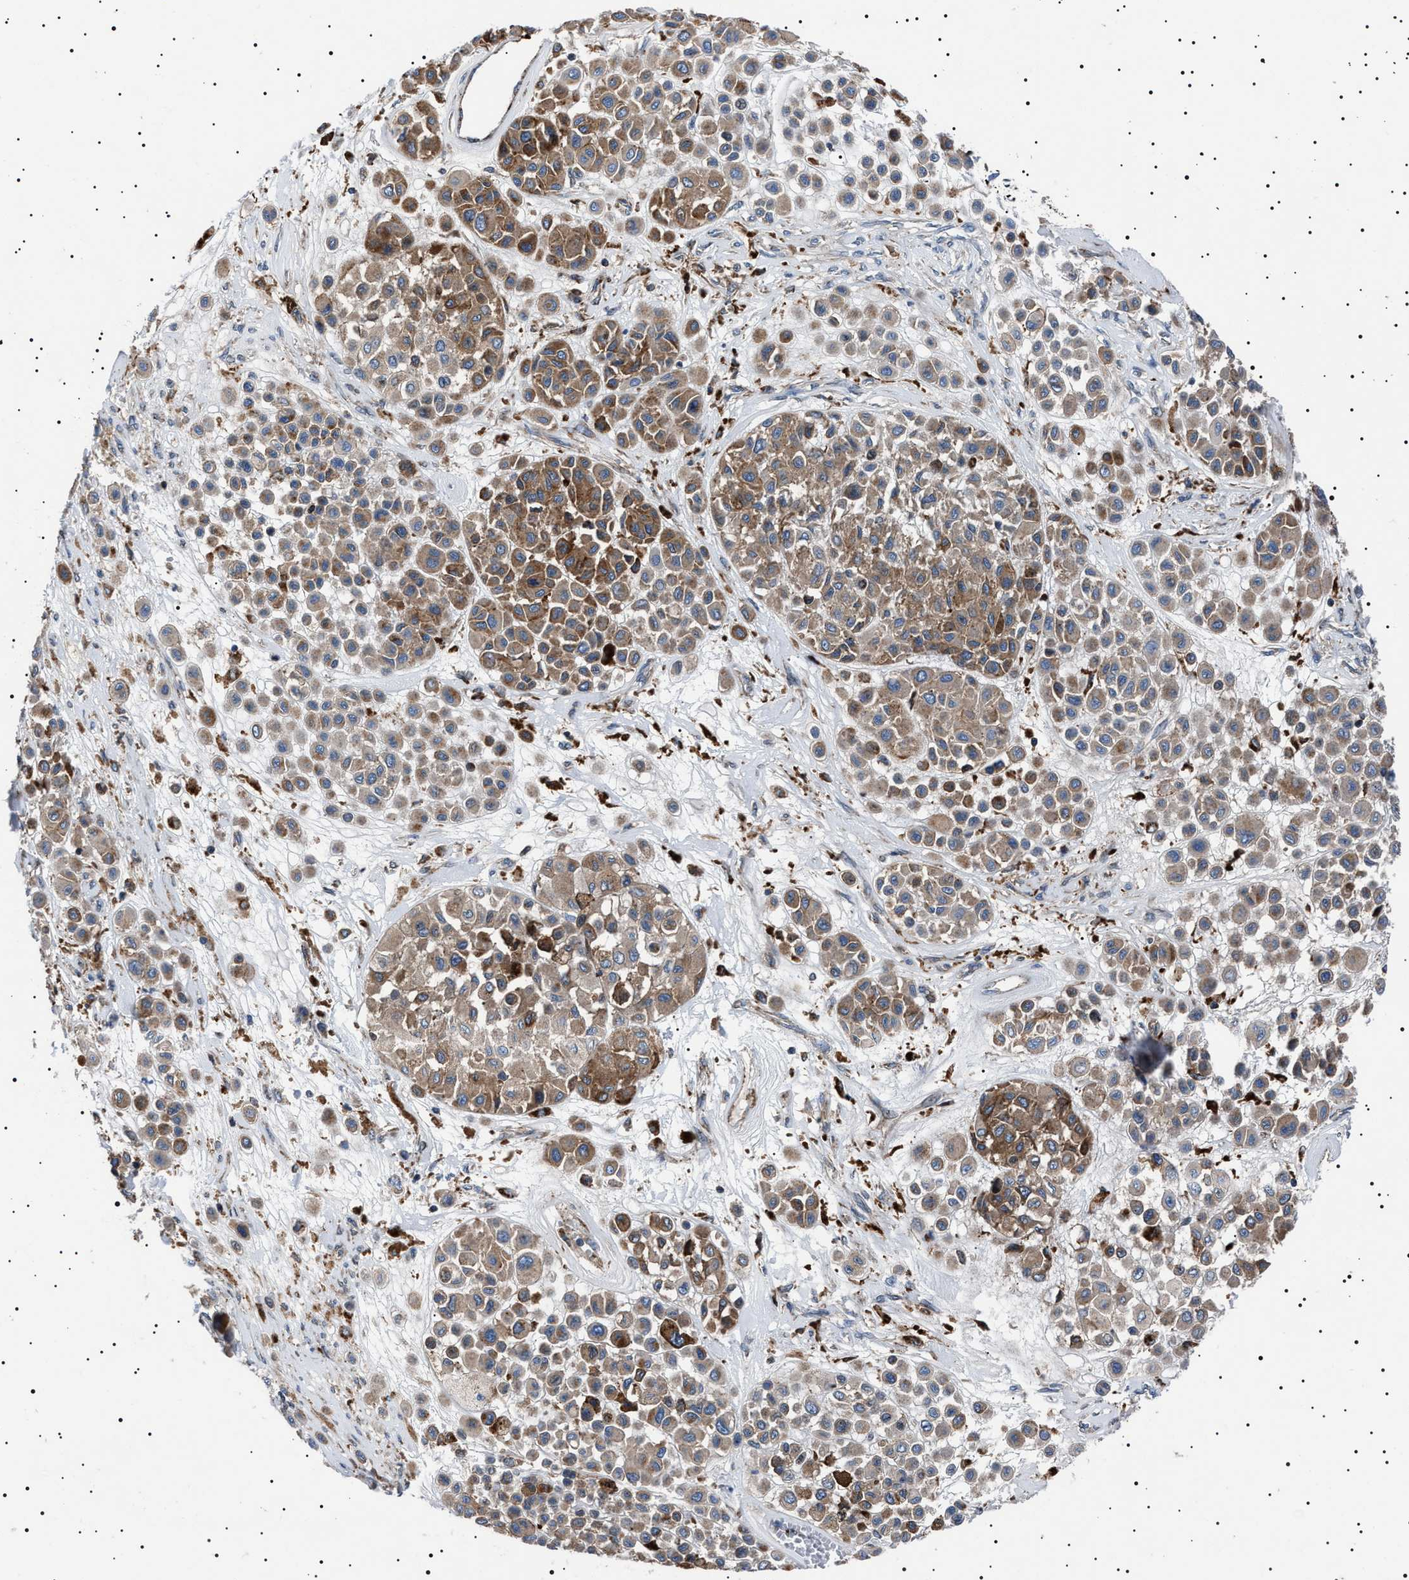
{"staining": {"intensity": "moderate", "quantity": ">75%", "location": "cytoplasmic/membranous"}, "tissue": "melanoma", "cell_type": "Tumor cells", "image_type": "cancer", "snomed": [{"axis": "morphology", "description": "Malignant melanoma, Metastatic site"}, {"axis": "topography", "description": "Soft tissue"}], "caption": "Immunohistochemistry staining of melanoma, which reveals medium levels of moderate cytoplasmic/membranous expression in approximately >75% of tumor cells indicating moderate cytoplasmic/membranous protein staining. The staining was performed using DAB (brown) for protein detection and nuclei were counterstained in hematoxylin (blue).", "gene": "NEU1", "patient": {"sex": "male", "age": 41}}